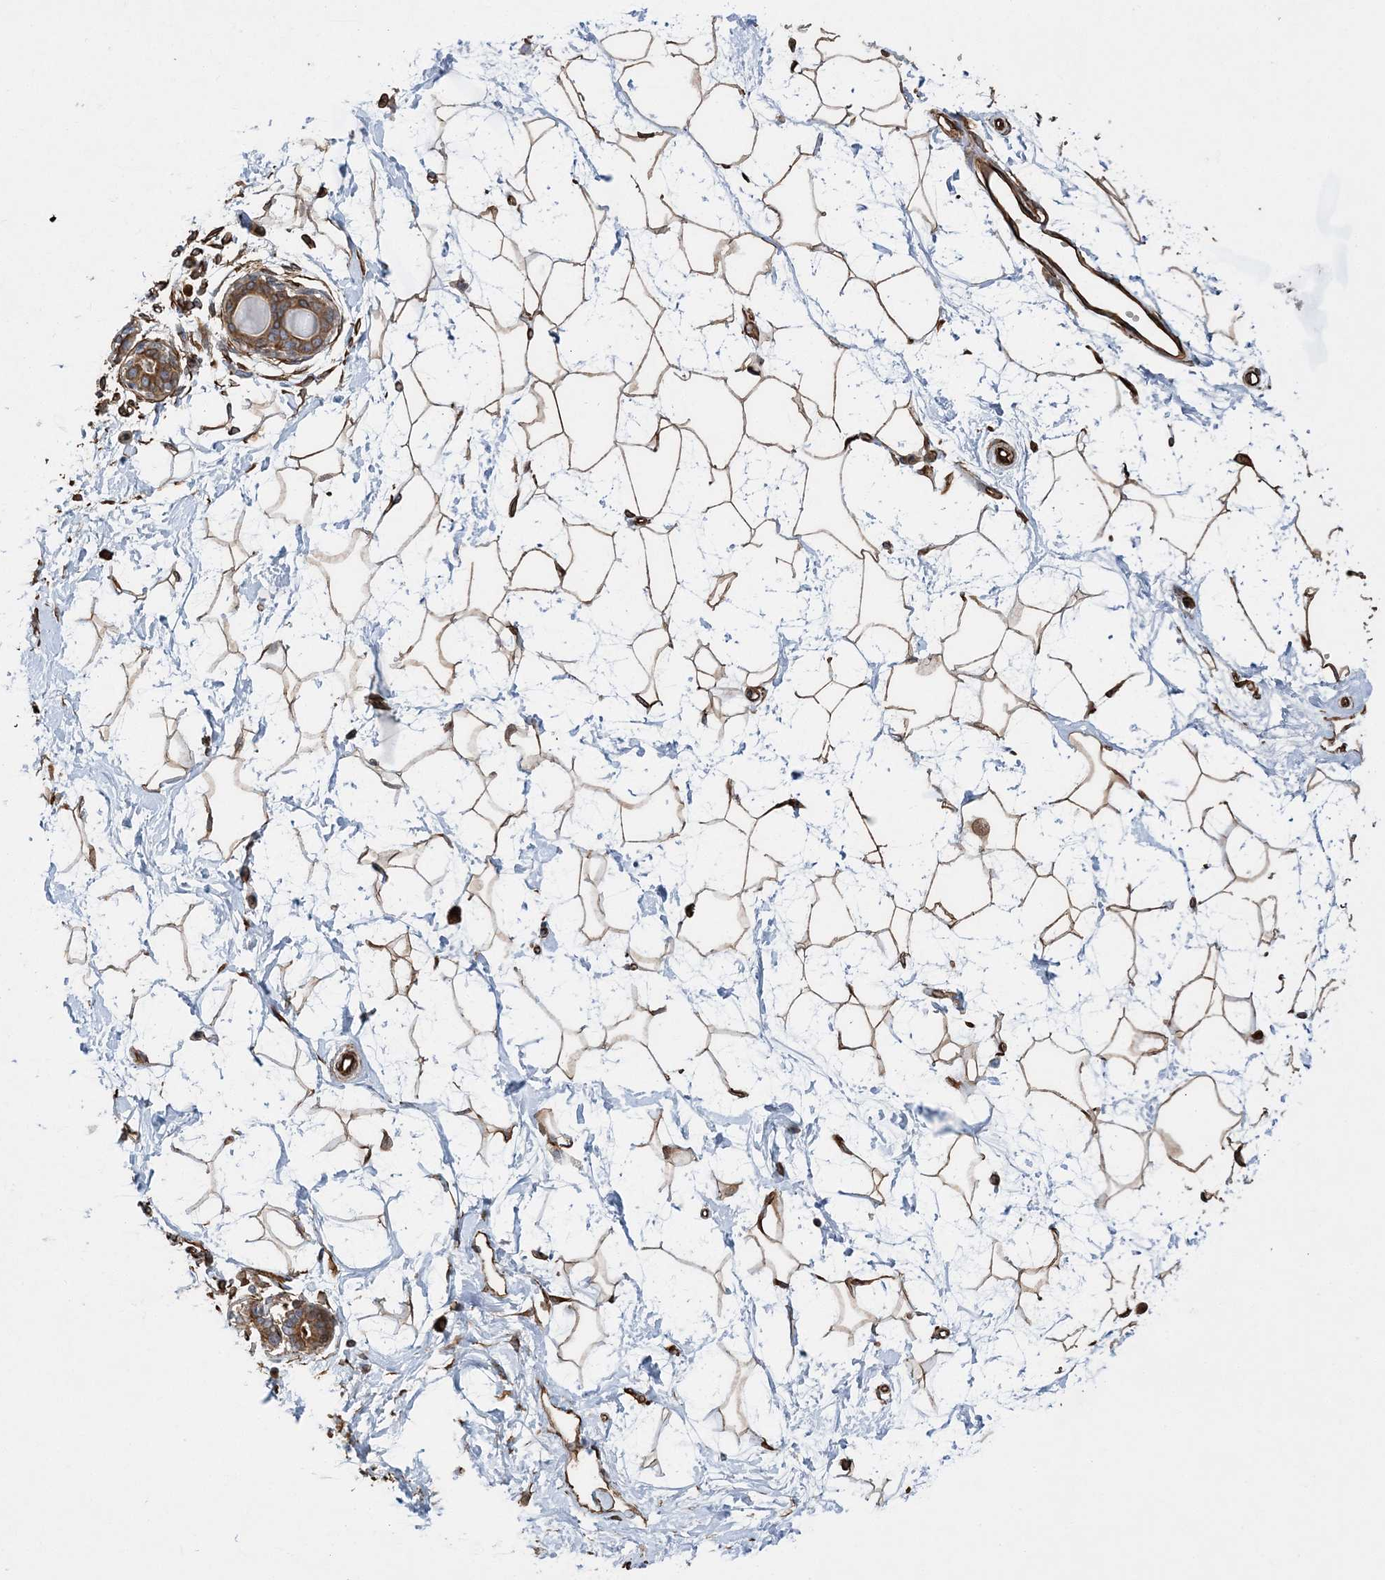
{"staining": {"intensity": "strong", "quantity": ">75%", "location": "cytoplasmic/membranous"}, "tissue": "breast", "cell_type": "Adipocytes", "image_type": "normal", "snomed": [{"axis": "morphology", "description": "Normal tissue, NOS"}, {"axis": "topography", "description": "Breast"}], "caption": "Breast stained with IHC demonstrates strong cytoplasmic/membranous positivity in approximately >75% of adipocytes.", "gene": "FAM114A2", "patient": {"sex": "female", "age": 45}}